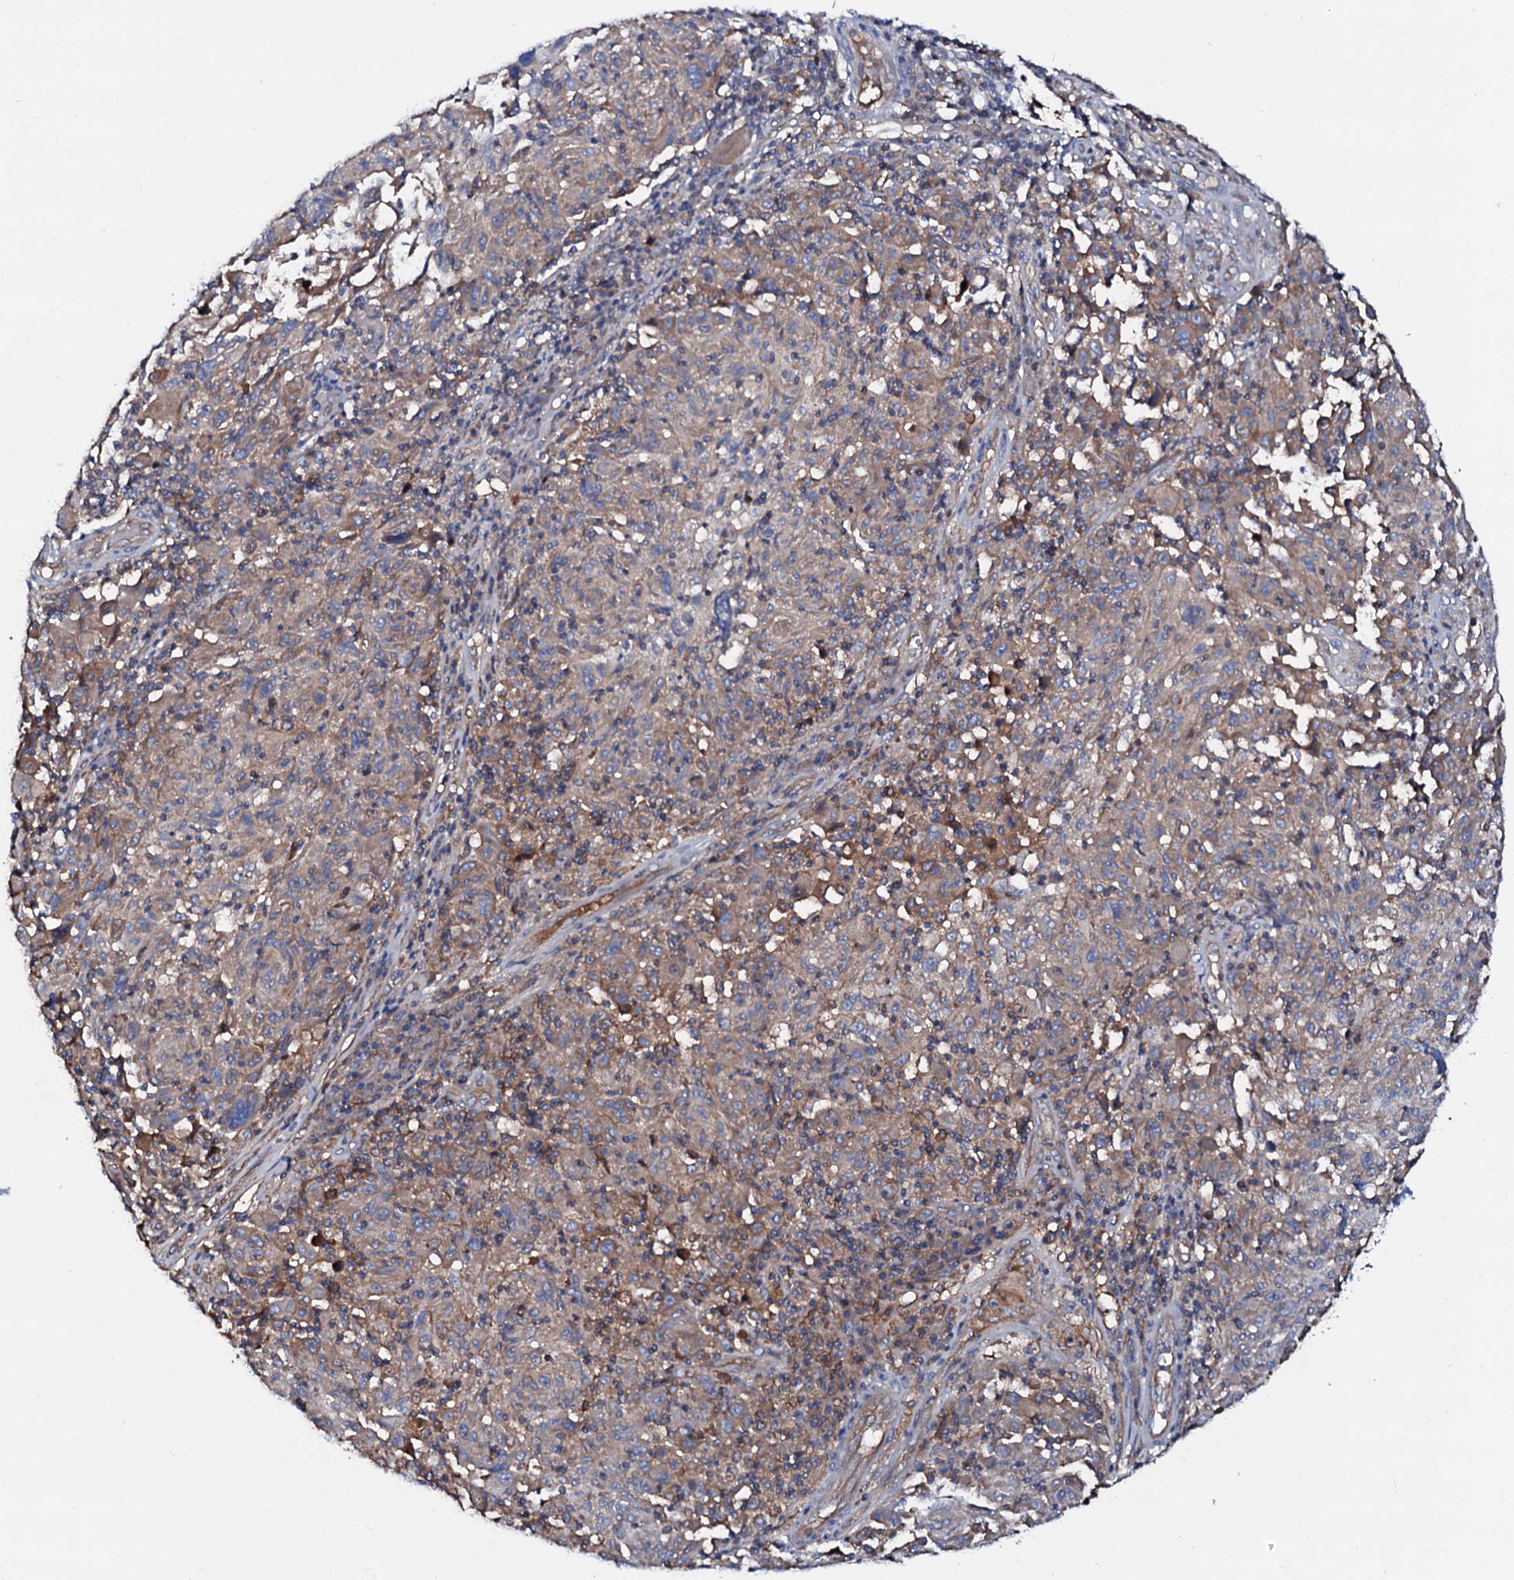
{"staining": {"intensity": "weak", "quantity": "25%-75%", "location": "cytoplasmic/membranous"}, "tissue": "melanoma", "cell_type": "Tumor cells", "image_type": "cancer", "snomed": [{"axis": "morphology", "description": "Malignant melanoma, NOS"}, {"axis": "topography", "description": "Skin"}], "caption": "Immunohistochemical staining of human malignant melanoma demonstrates low levels of weak cytoplasmic/membranous expression in about 25%-75% of tumor cells.", "gene": "CSKMT", "patient": {"sex": "male", "age": 53}}